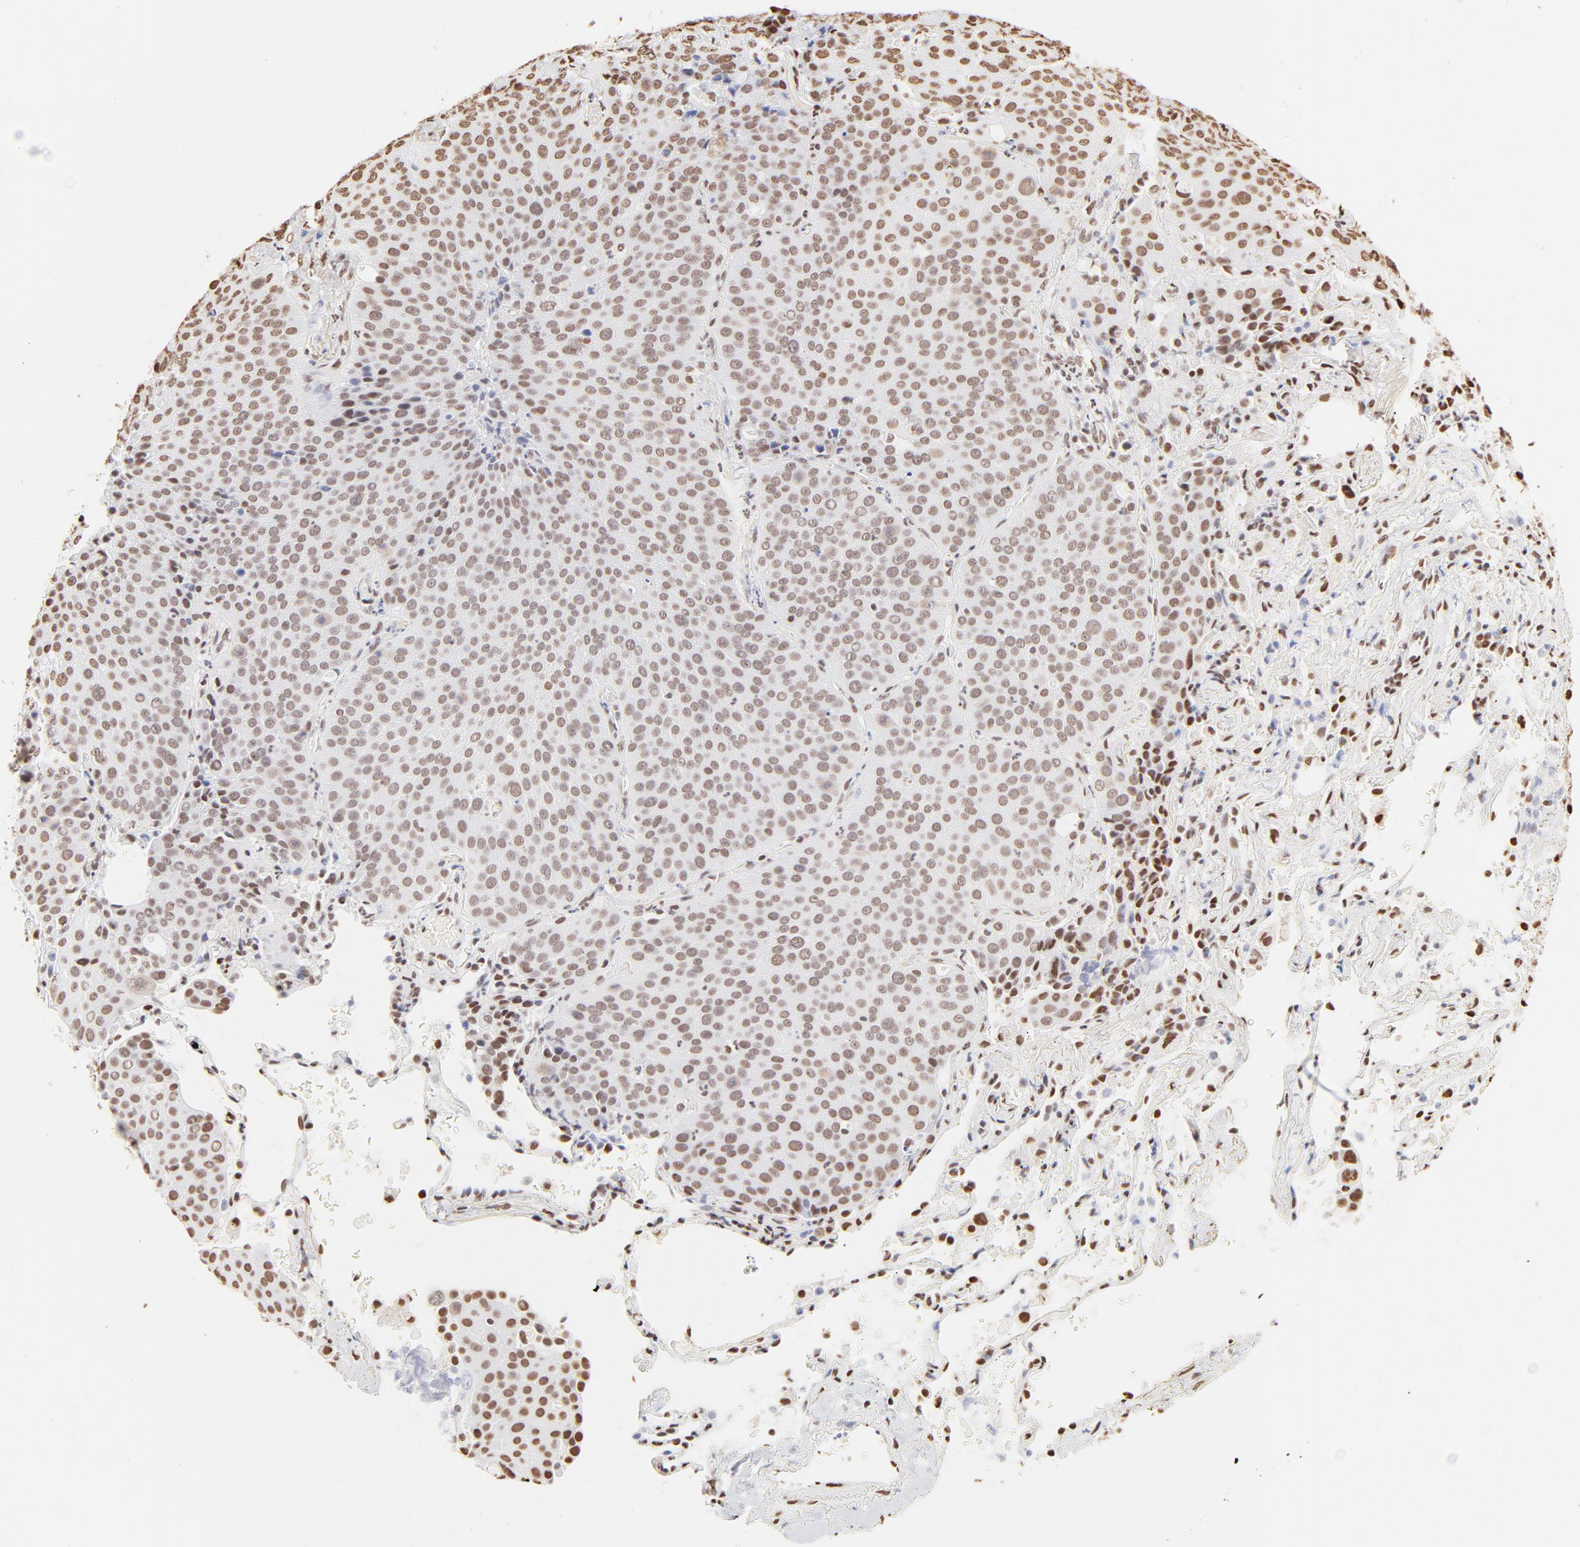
{"staining": {"intensity": "moderate", "quantity": ">75%", "location": "nuclear"}, "tissue": "lung cancer", "cell_type": "Tumor cells", "image_type": "cancer", "snomed": [{"axis": "morphology", "description": "Squamous cell carcinoma, NOS"}, {"axis": "topography", "description": "Lung"}], "caption": "Moderate nuclear positivity is seen in about >75% of tumor cells in lung cancer.", "gene": "ZNF540", "patient": {"sex": "male", "age": 54}}